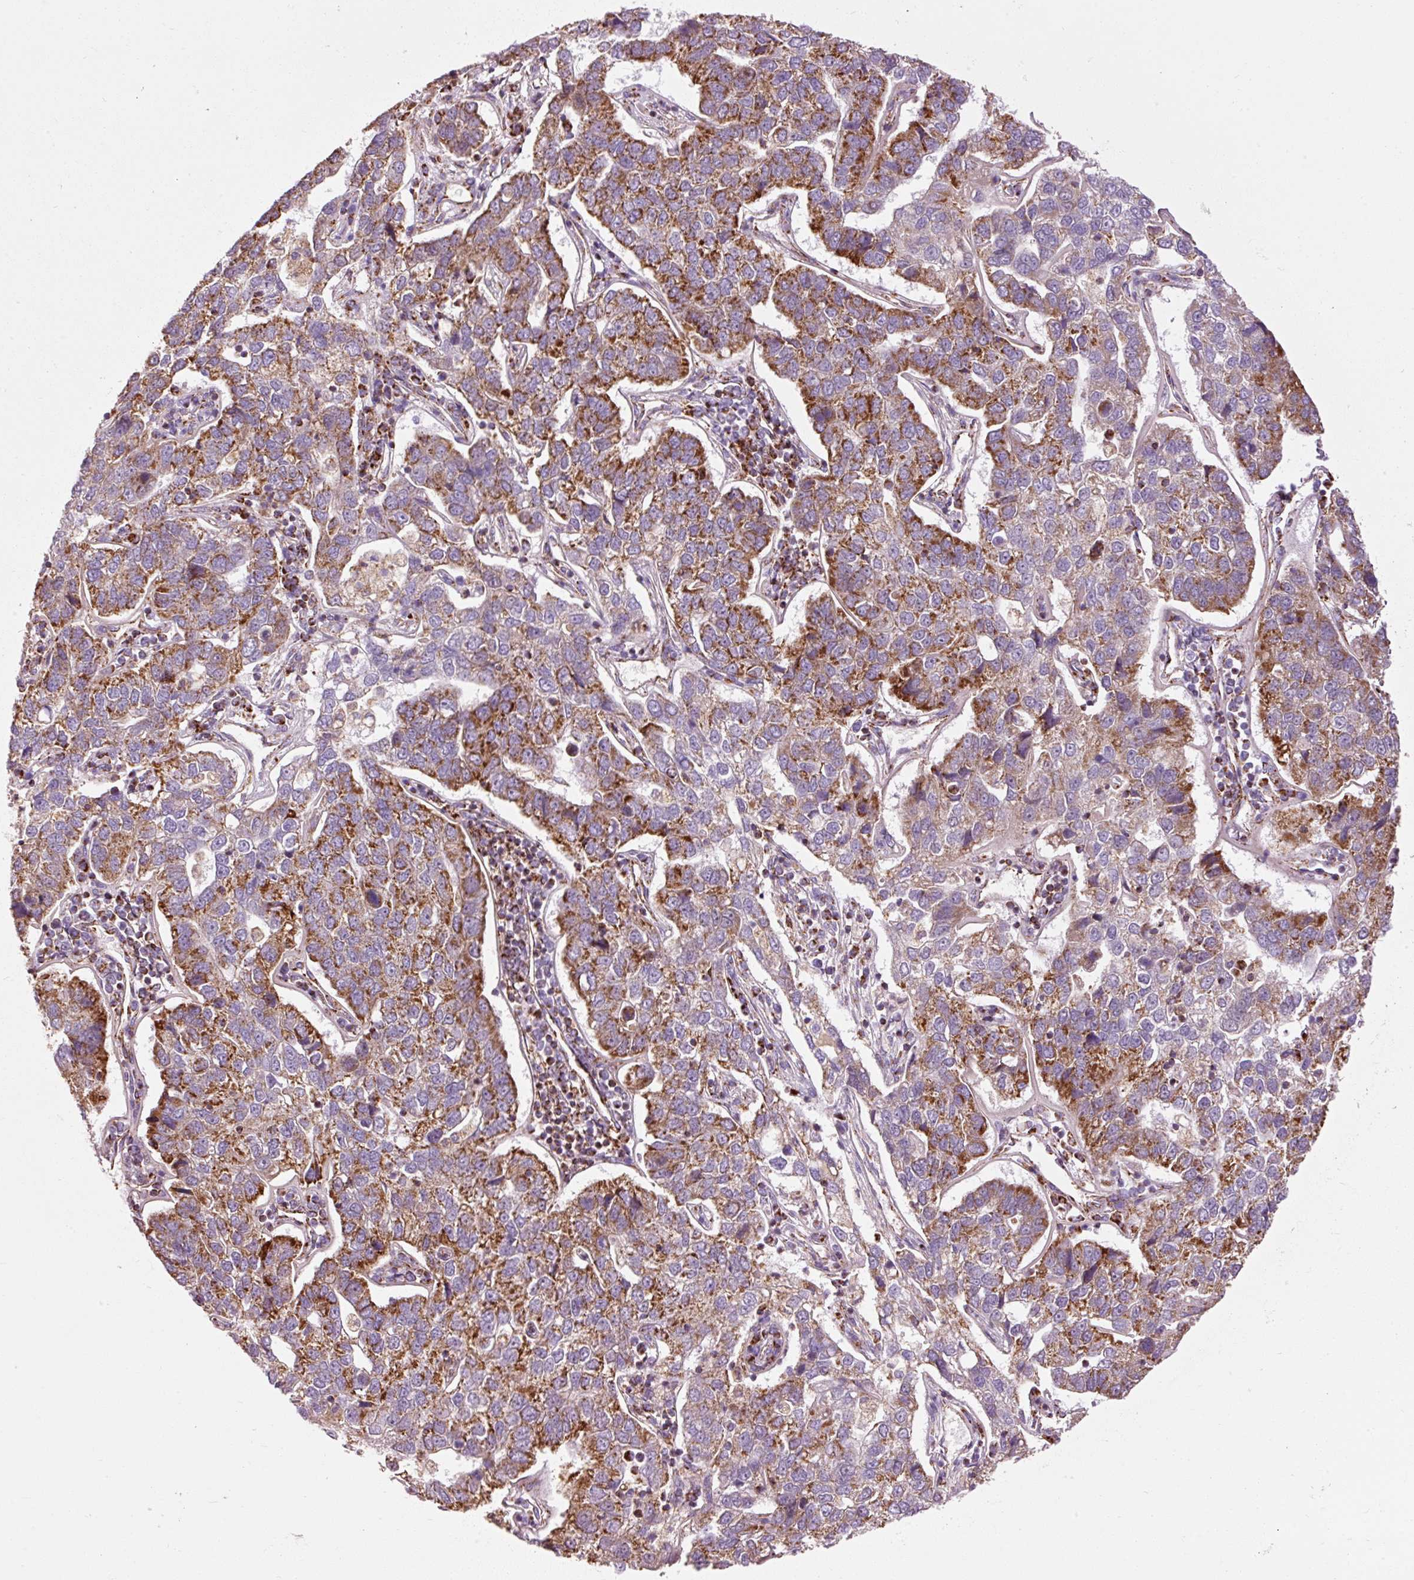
{"staining": {"intensity": "strong", "quantity": "25%-75%", "location": "cytoplasmic/membranous"}, "tissue": "pancreatic cancer", "cell_type": "Tumor cells", "image_type": "cancer", "snomed": [{"axis": "morphology", "description": "Adenocarcinoma, NOS"}, {"axis": "topography", "description": "Pancreas"}], "caption": "Immunohistochemistry (IHC) image of neoplastic tissue: pancreatic adenocarcinoma stained using IHC exhibits high levels of strong protein expression localized specifically in the cytoplasmic/membranous of tumor cells, appearing as a cytoplasmic/membranous brown color.", "gene": "NDUFB4", "patient": {"sex": "female", "age": 61}}